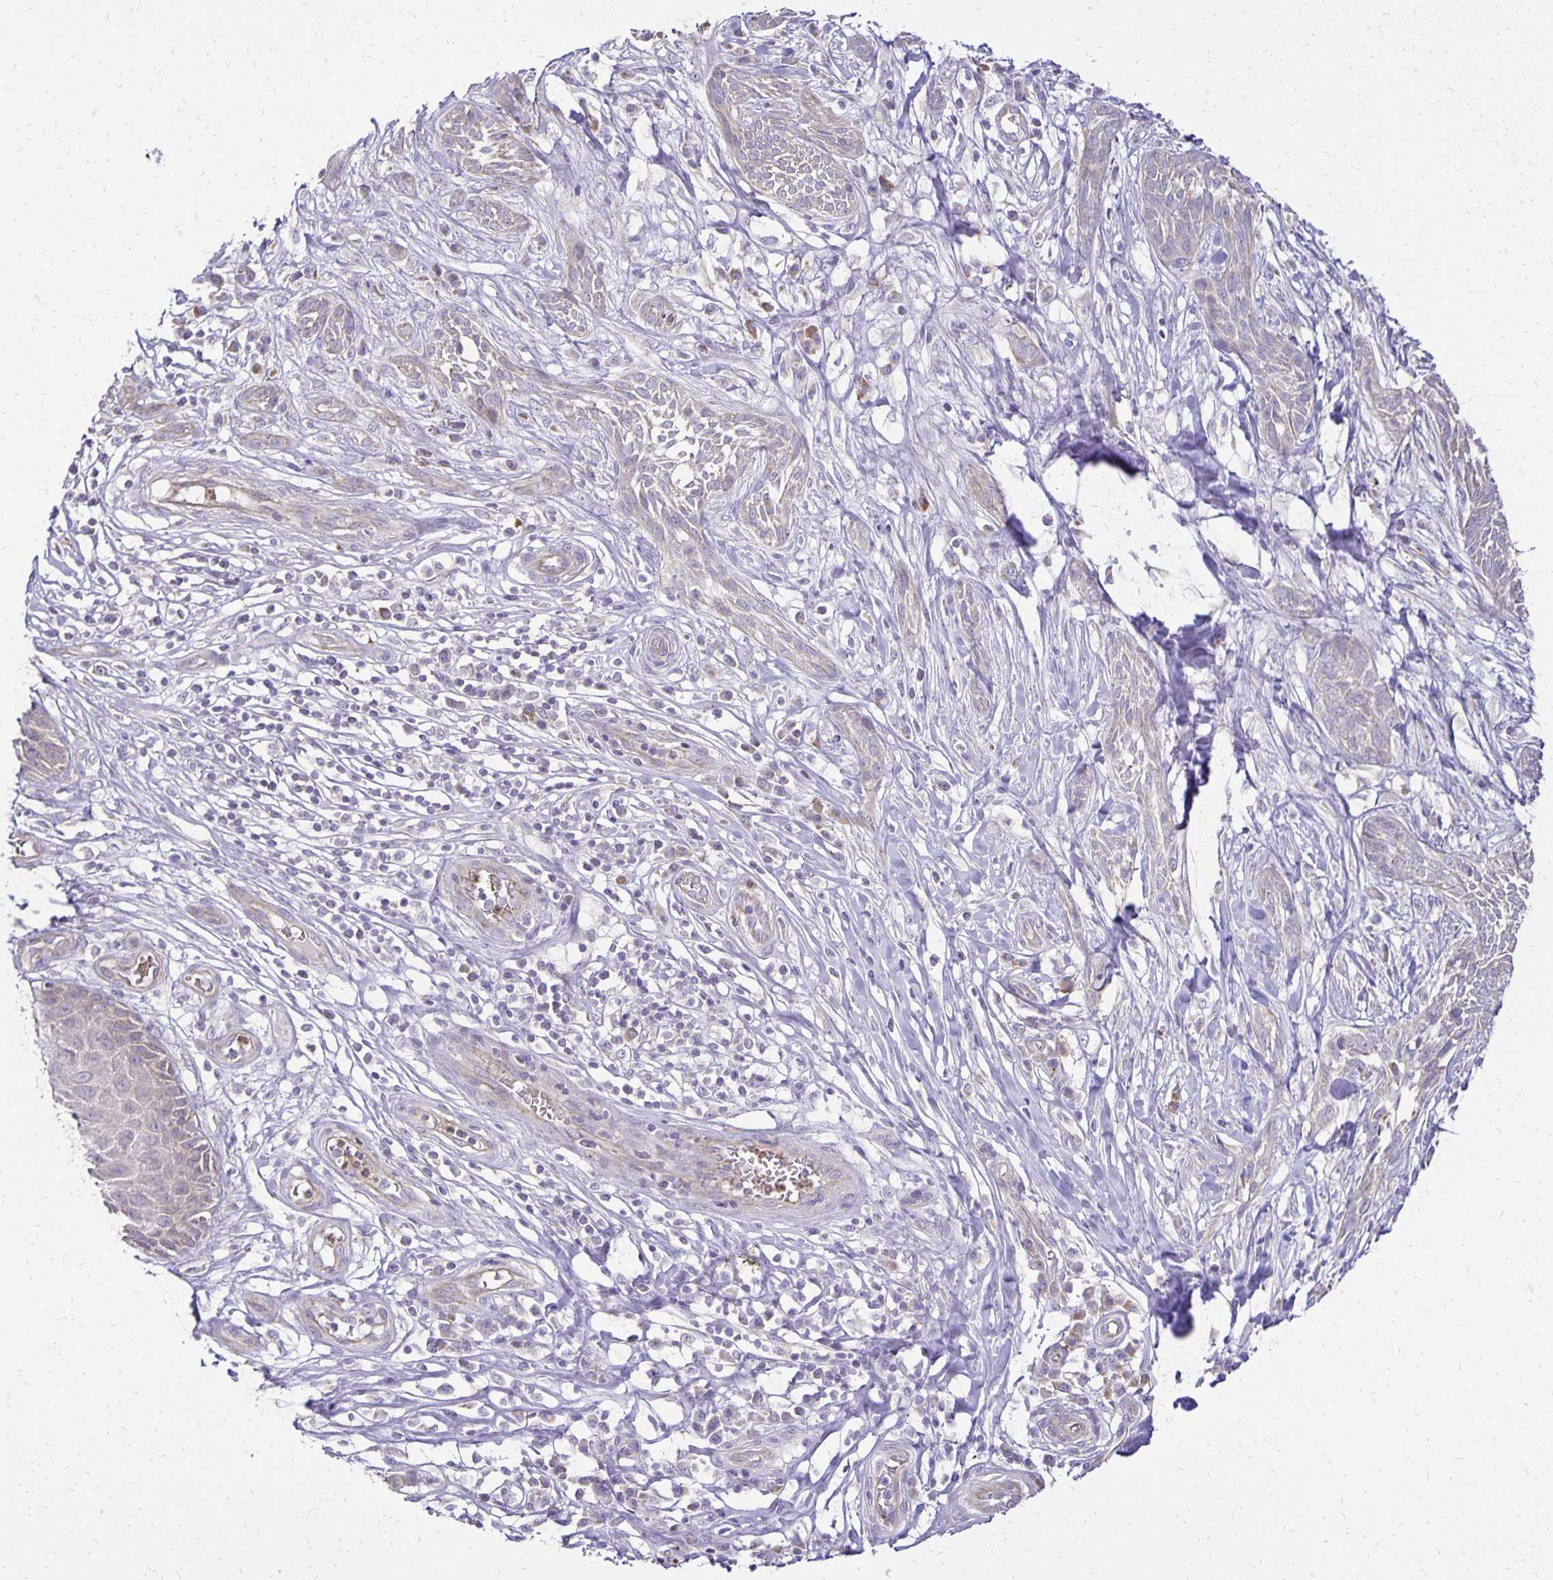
{"staining": {"intensity": "weak", "quantity": "25%-75%", "location": "cytoplasmic/membranous"}, "tissue": "skin cancer", "cell_type": "Tumor cells", "image_type": "cancer", "snomed": [{"axis": "morphology", "description": "Basal cell carcinoma"}, {"axis": "topography", "description": "Skin"}, {"axis": "topography", "description": "Skin, foot"}], "caption": "A low amount of weak cytoplasmic/membranous expression is seen in about 25%-75% of tumor cells in skin cancer tissue.", "gene": "FN3K", "patient": {"sex": "female", "age": 86}}